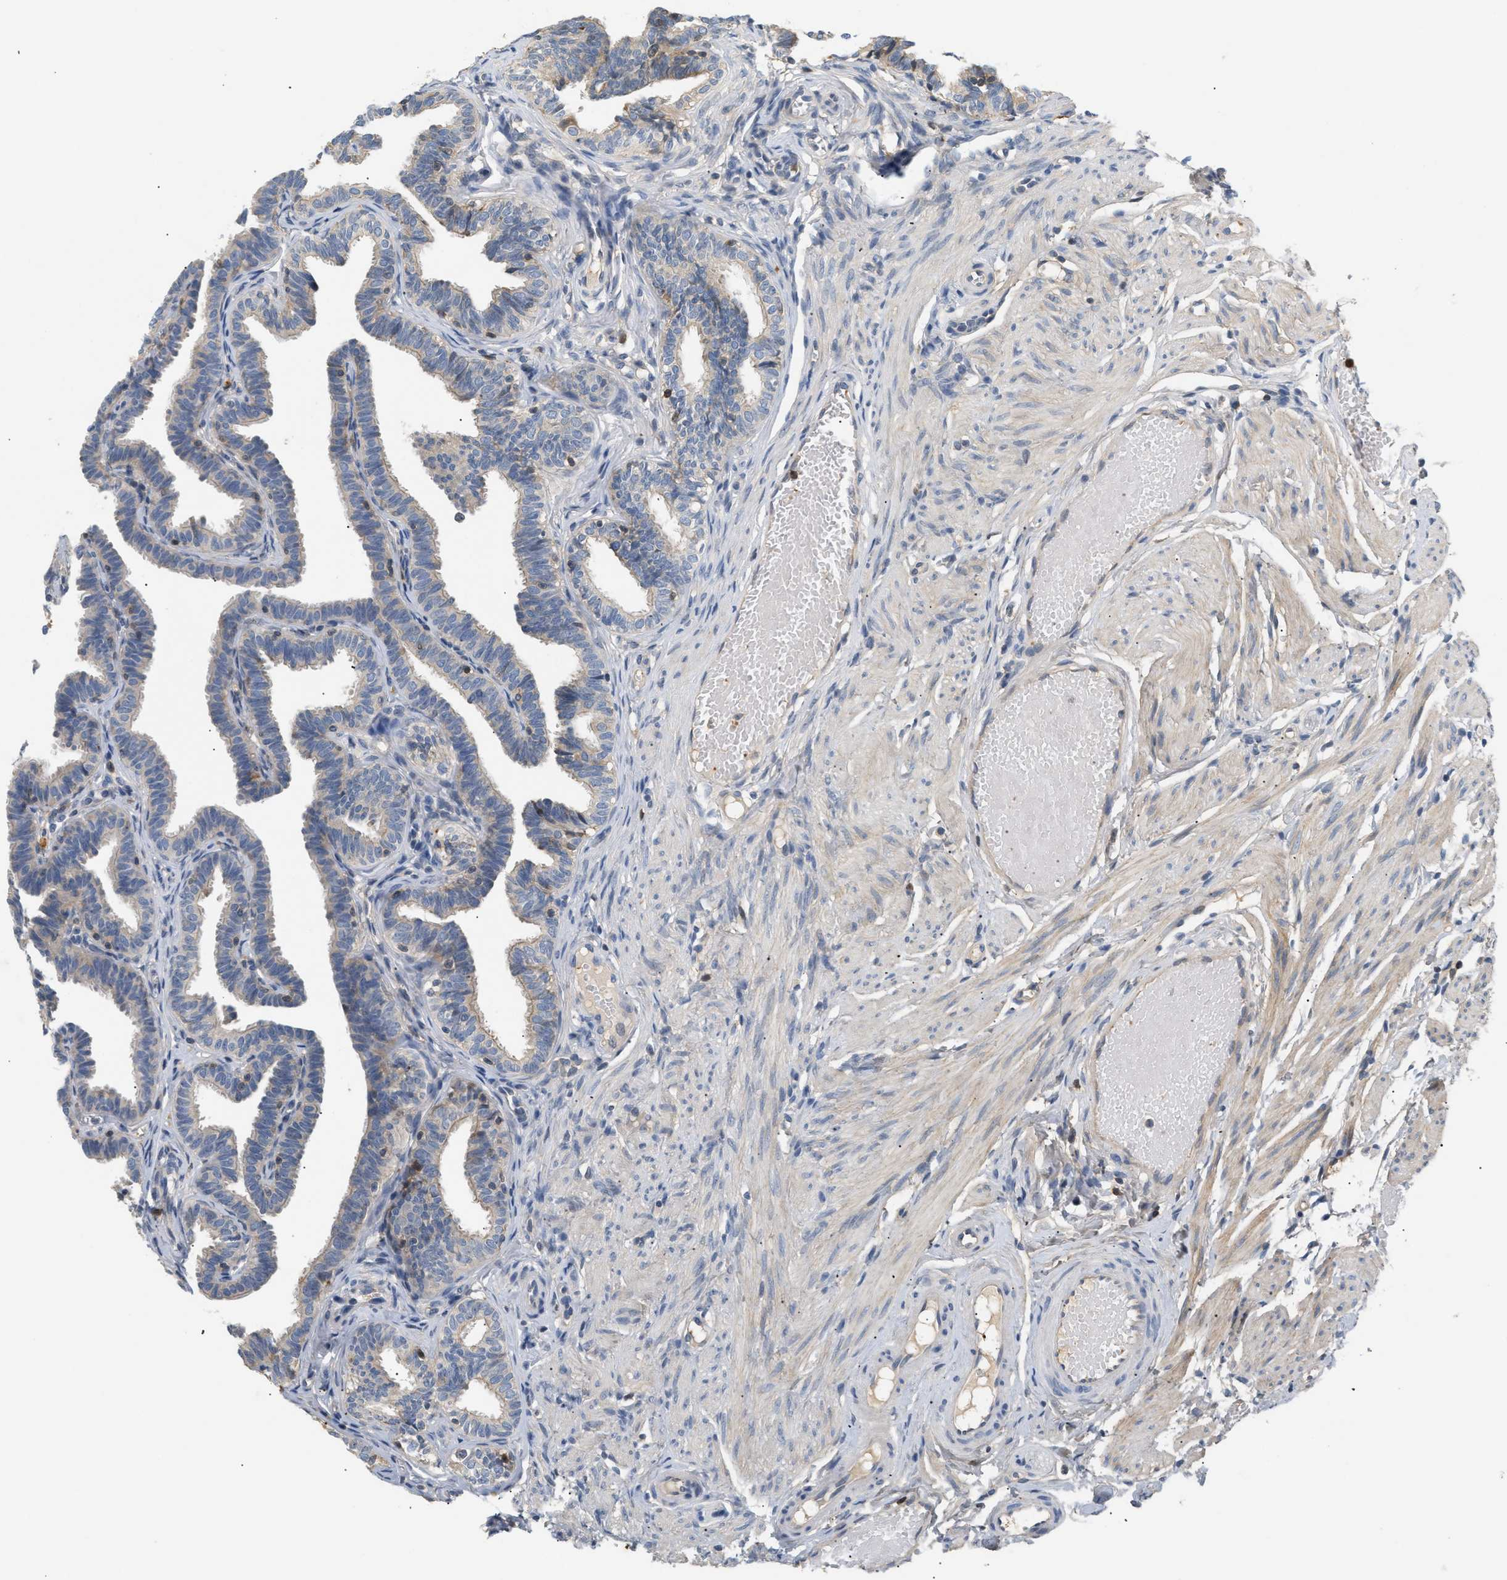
{"staining": {"intensity": "weak", "quantity": "<25%", "location": "cytoplasmic/membranous"}, "tissue": "fallopian tube", "cell_type": "Glandular cells", "image_type": "normal", "snomed": [{"axis": "morphology", "description": "Normal tissue, NOS"}, {"axis": "topography", "description": "Fallopian tube"}, {"axis": "topography", "description": "Ovary"}], "caption": "The histopathology image demonstrates no significant expression in glandular cells of fallopian tube.", "gene": "FARS2", "patient": {"sex": "female", "age": 23}}